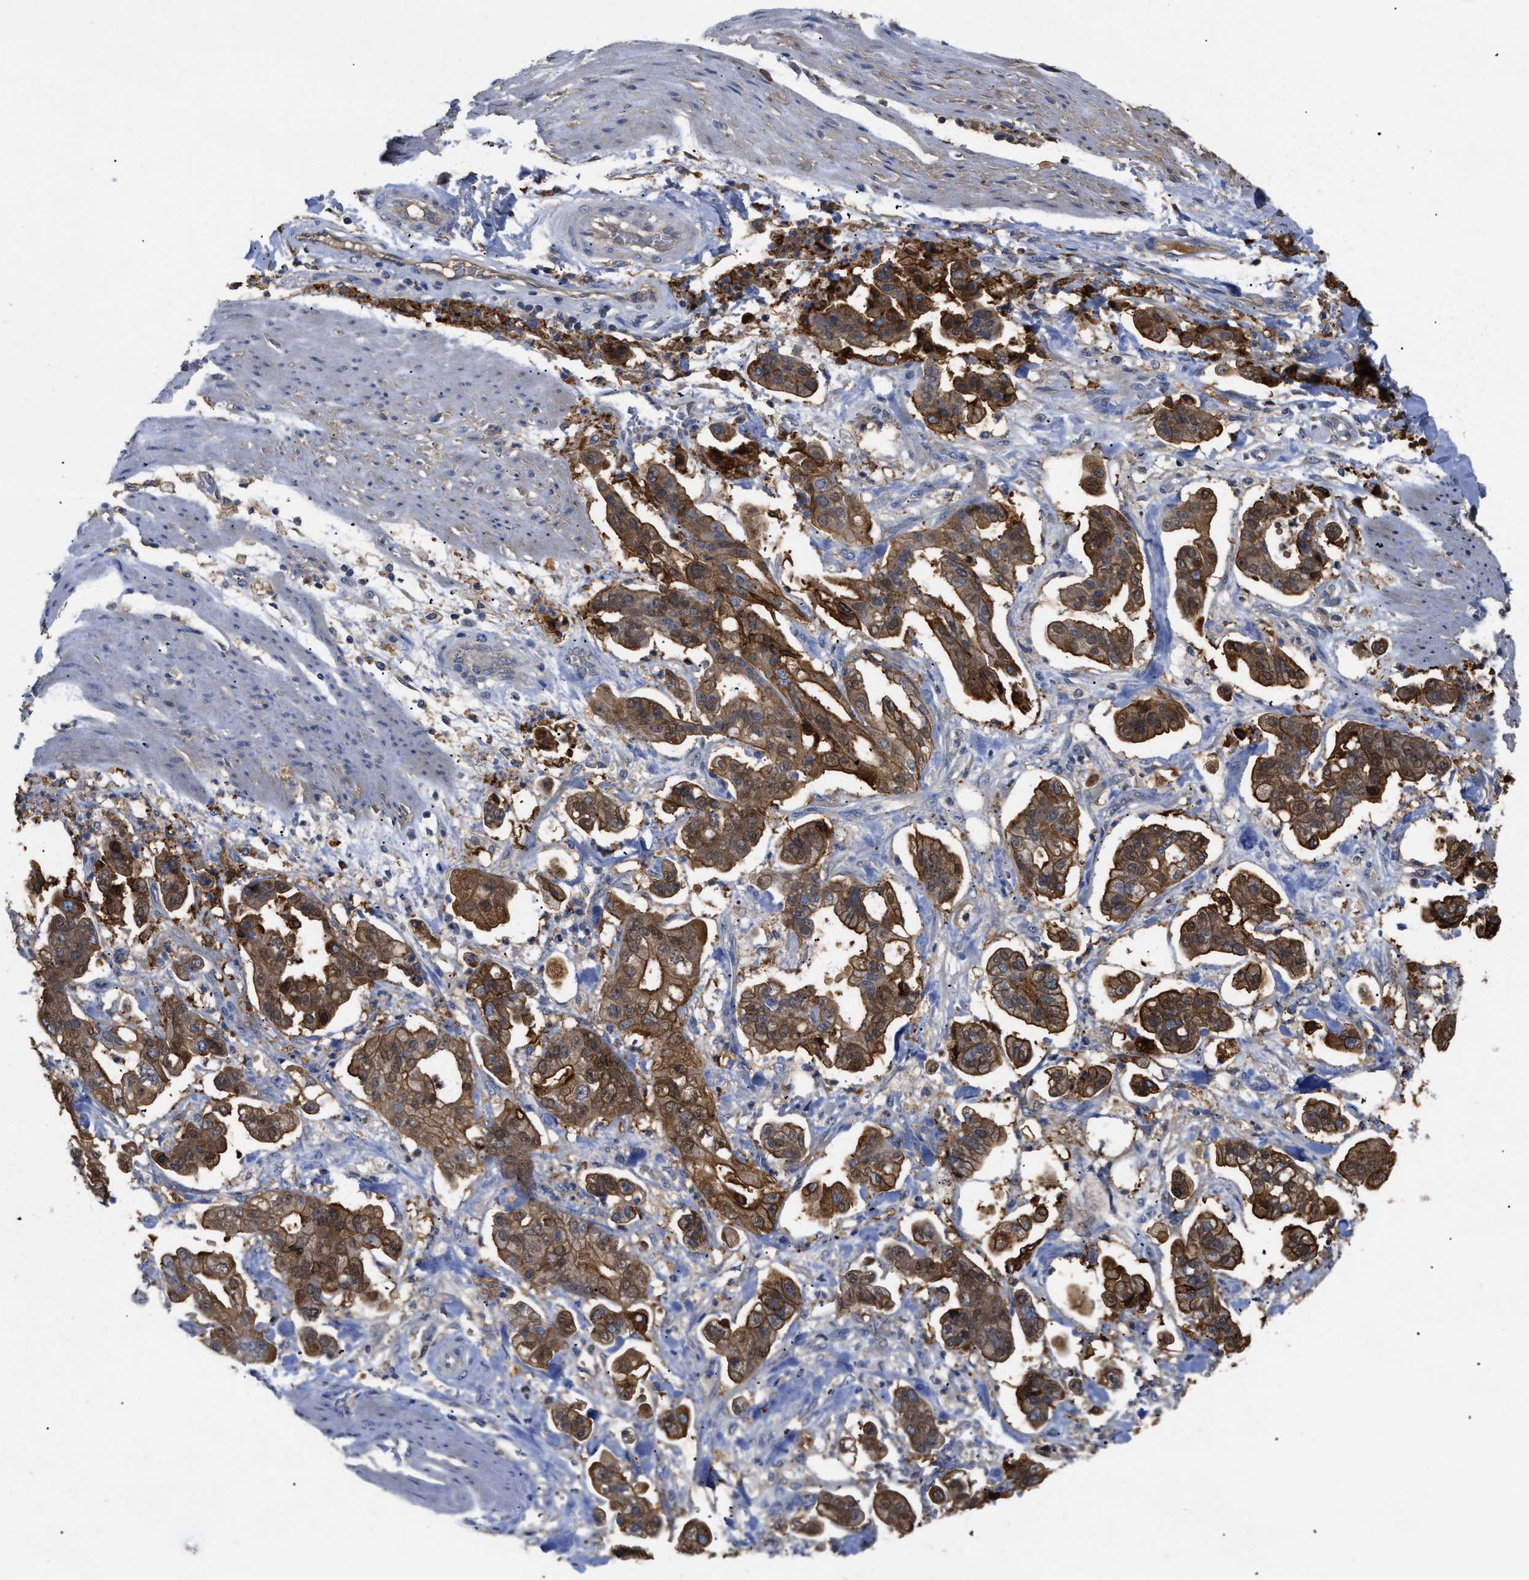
{"staining": {"intensity": "strong", "quantity": ">75%", "location": "cytoplasmic/membranous"}, "tissue": "stomach cancer", "cell_type": "Tumor cells", "image_type": "cancer", "snomed": [{"axis": "morphology", "description": "Adenocarcinoma, NOS"}, {"axis": "topography", "description": "Stomach"}], "caption": "Tumor cells display high levels of strong cytoplasmic/membranous positivity in about >75% of cells in stomach cancer.", "gene": "ANXA4", "patient": {"sex": "male", "age": 62}}